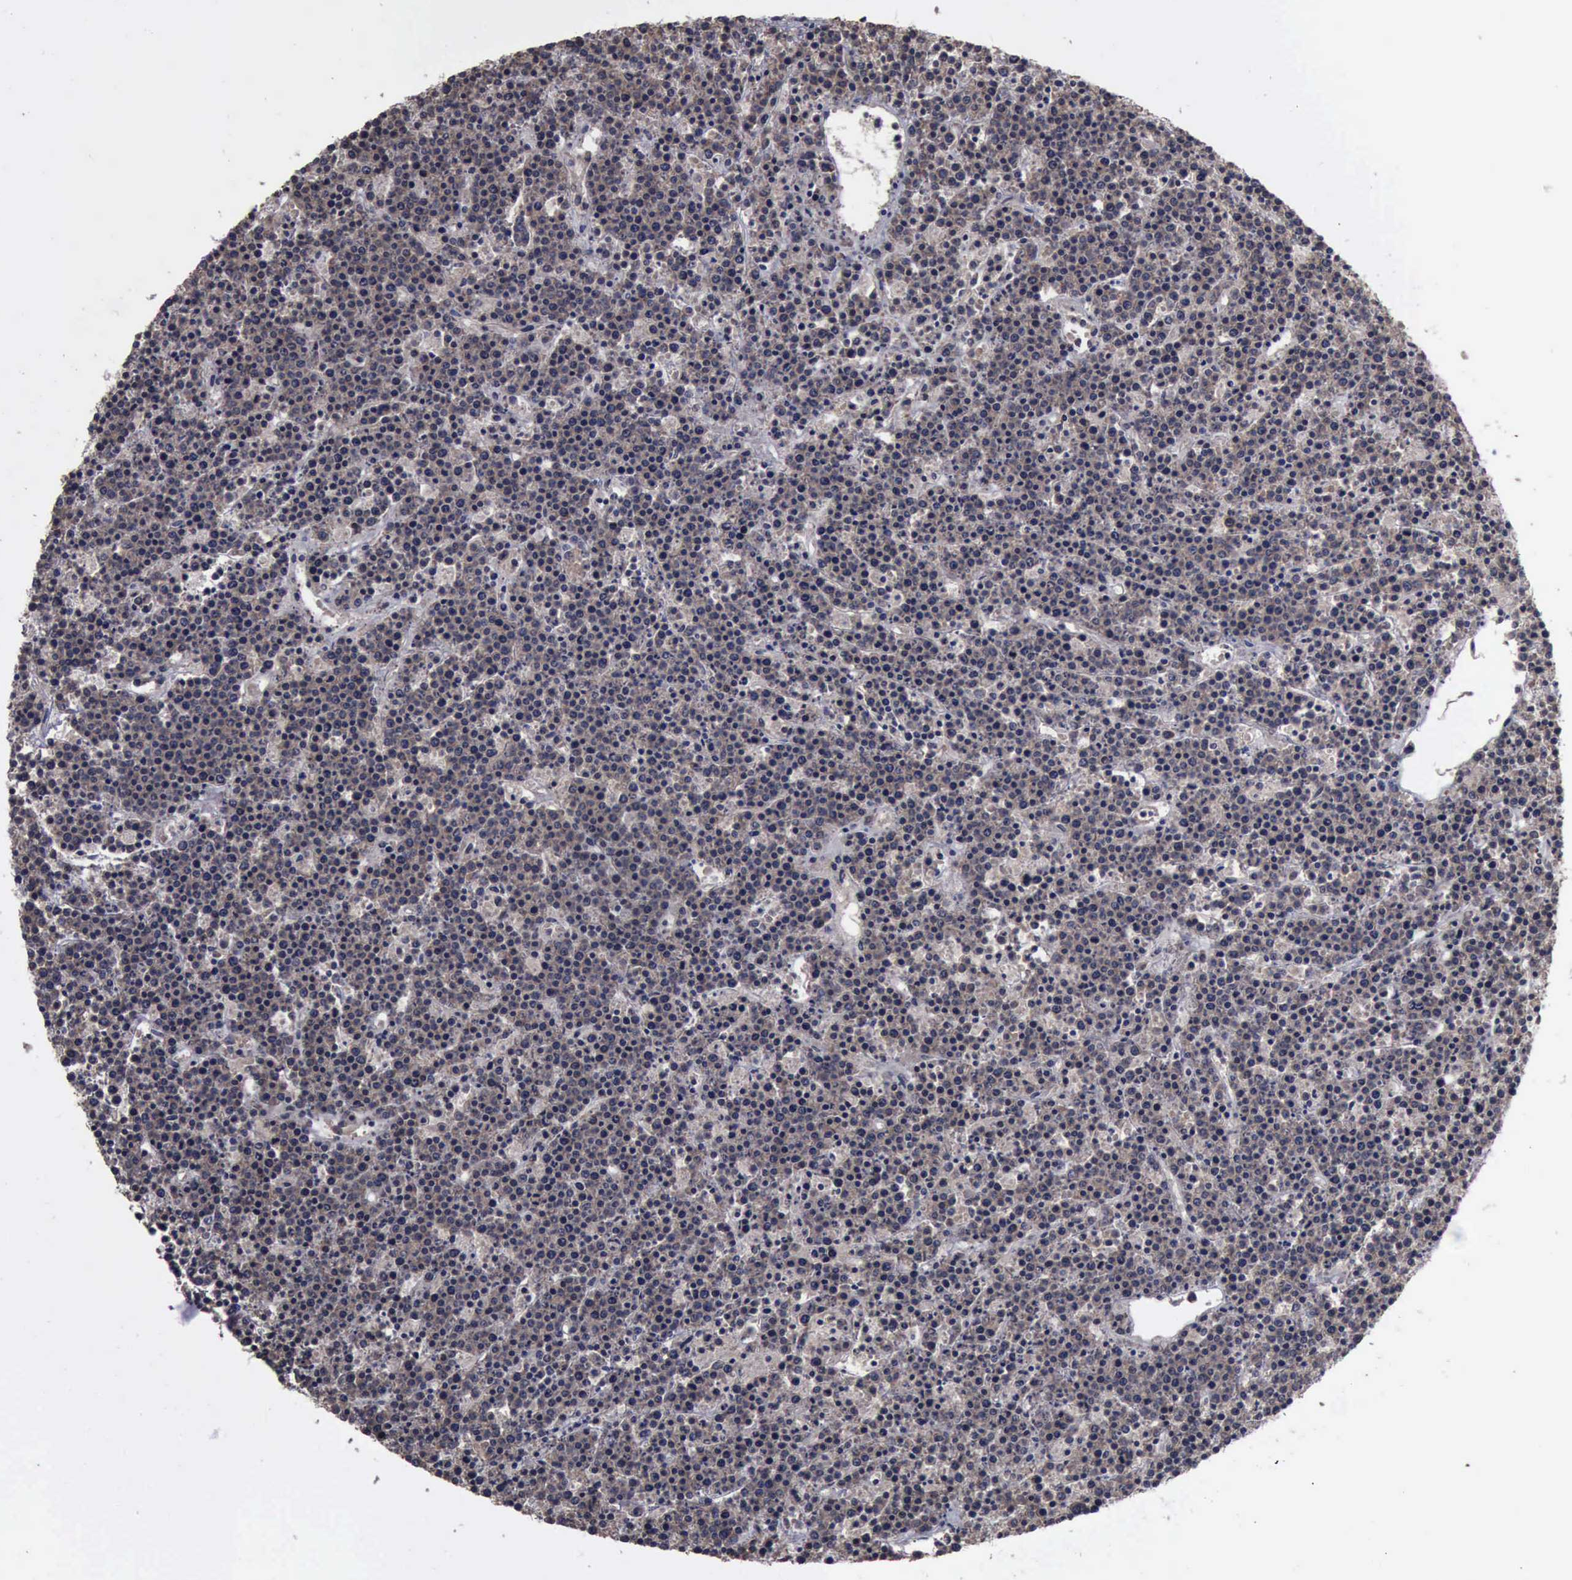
{"staining": {"intensity": "weak", "quantity": ">75%", "location": "cytoplasmic/membranous"}, "tissue": "lymphoma", "cell_type": "Tumor cells", "image_type": "cancer", "snomed": [{"axis": "morphology", "description": "Malignant lymphoma, non-Hodgkin's type, High grade"}, {"axis": "topography", "description": "Ovary"}], "caption": "Human malignant lymphoma, non-Hodgkin's type (high-grade) stained for a protein (brown) shows weak cytoplasmic/membranous positive expression in approximately >75% of tumor cells.", "gene": "RTCB", "patient": {"sex": "female", "age": 56}}